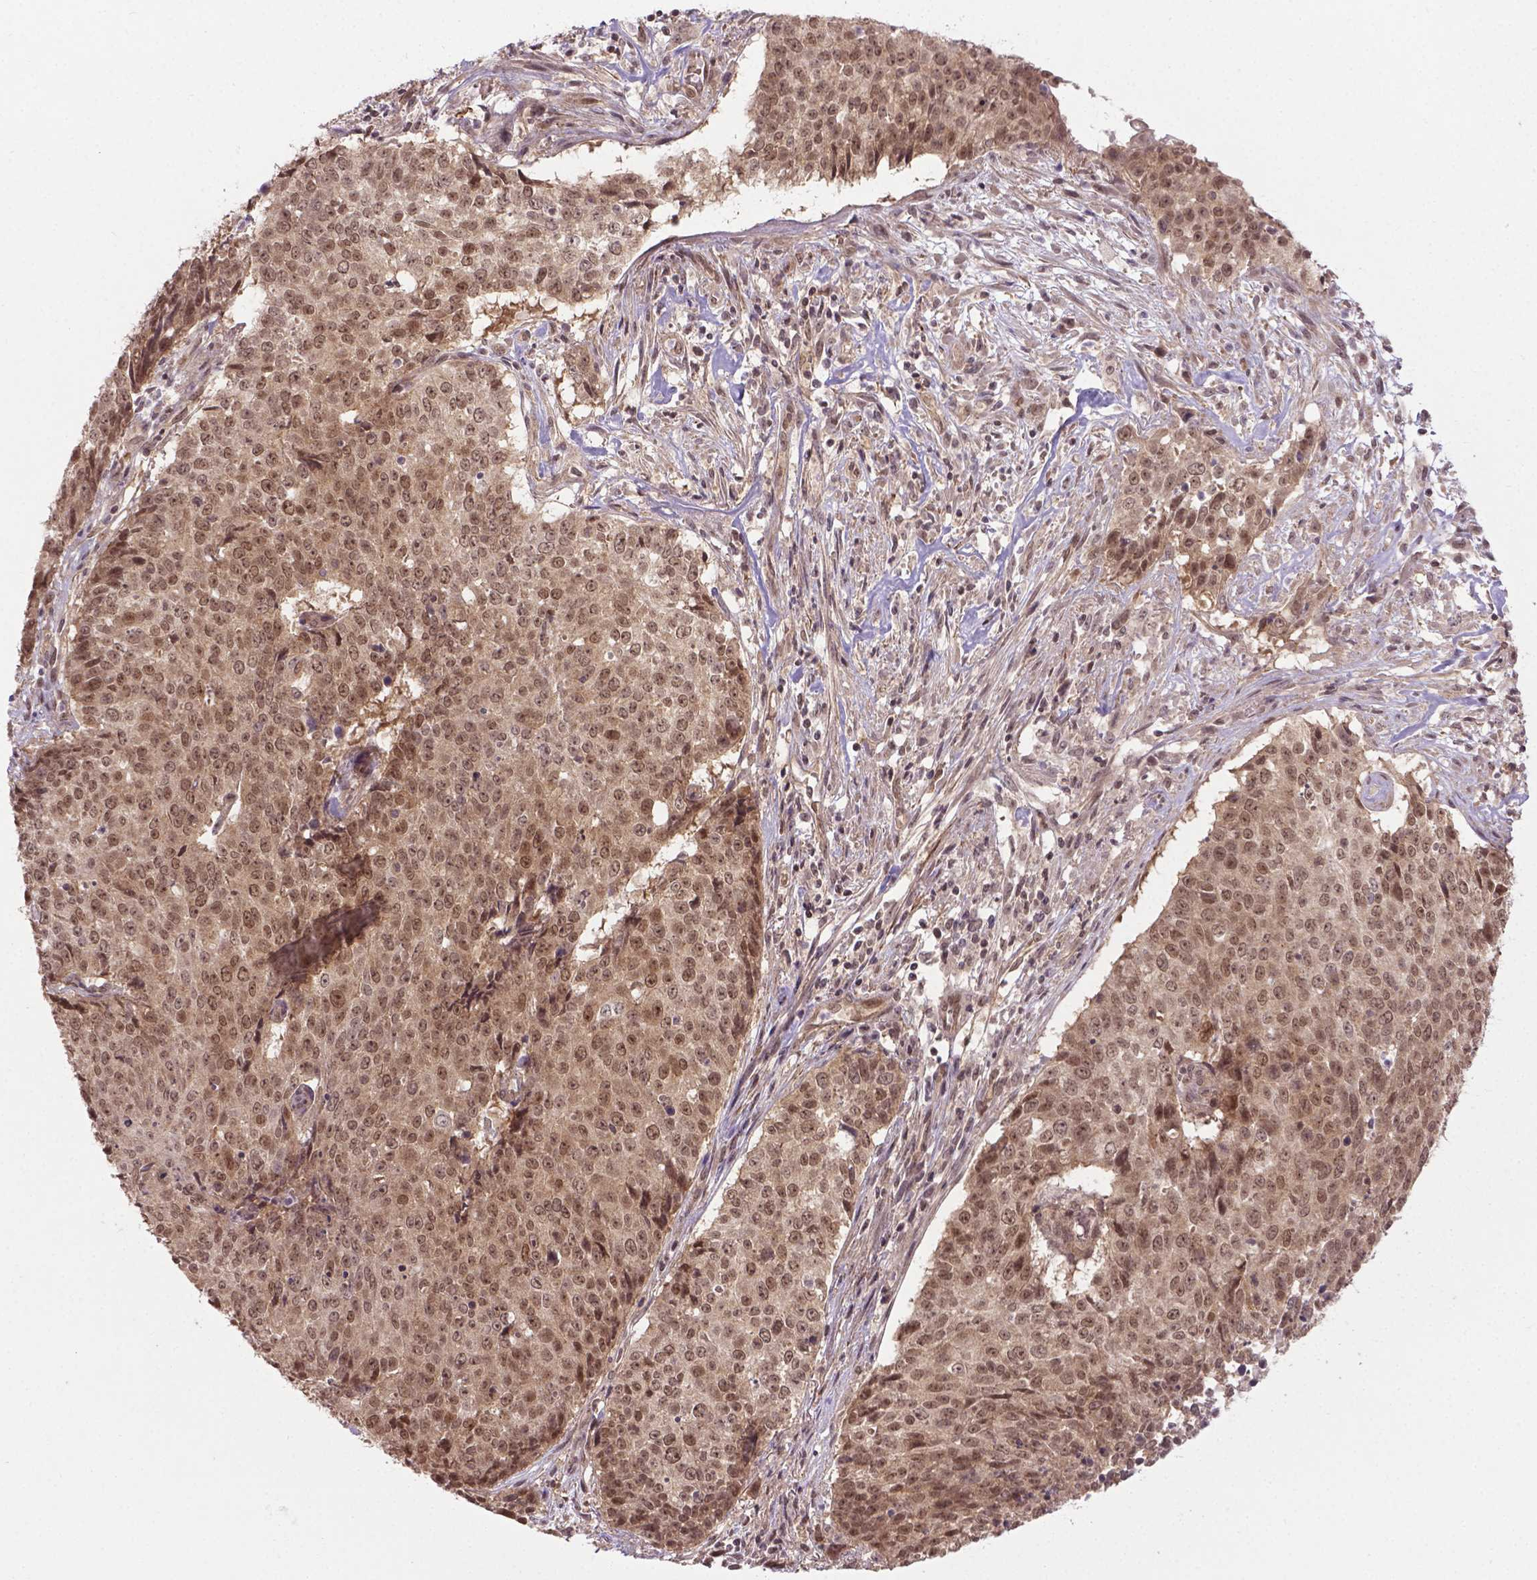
{"staining": {"intensity": "moderate", "quantity": ">75%", "location": "nuclear"}, "tissue": "lung cancer", "cell_type": "Tumor cells", "image_type": "cancer", "snomed": [{"axis": "morphology", "description": "Normal tissue, NOS"}, {"axis": "morphology", "description": "Squamous cell carcinoma, NOS"}, {"axis": "topography", "description": "Bronchus"}, {"axis": "topography", "description": "Lung"}], "caption": "Moderate nuclear staining is appreciated in approximately >75% of tumor cells in lung cancer (squamous cell carcinoma).", "gene": "ANKRD54", "patient": {"sex": "male", "age": 64}}